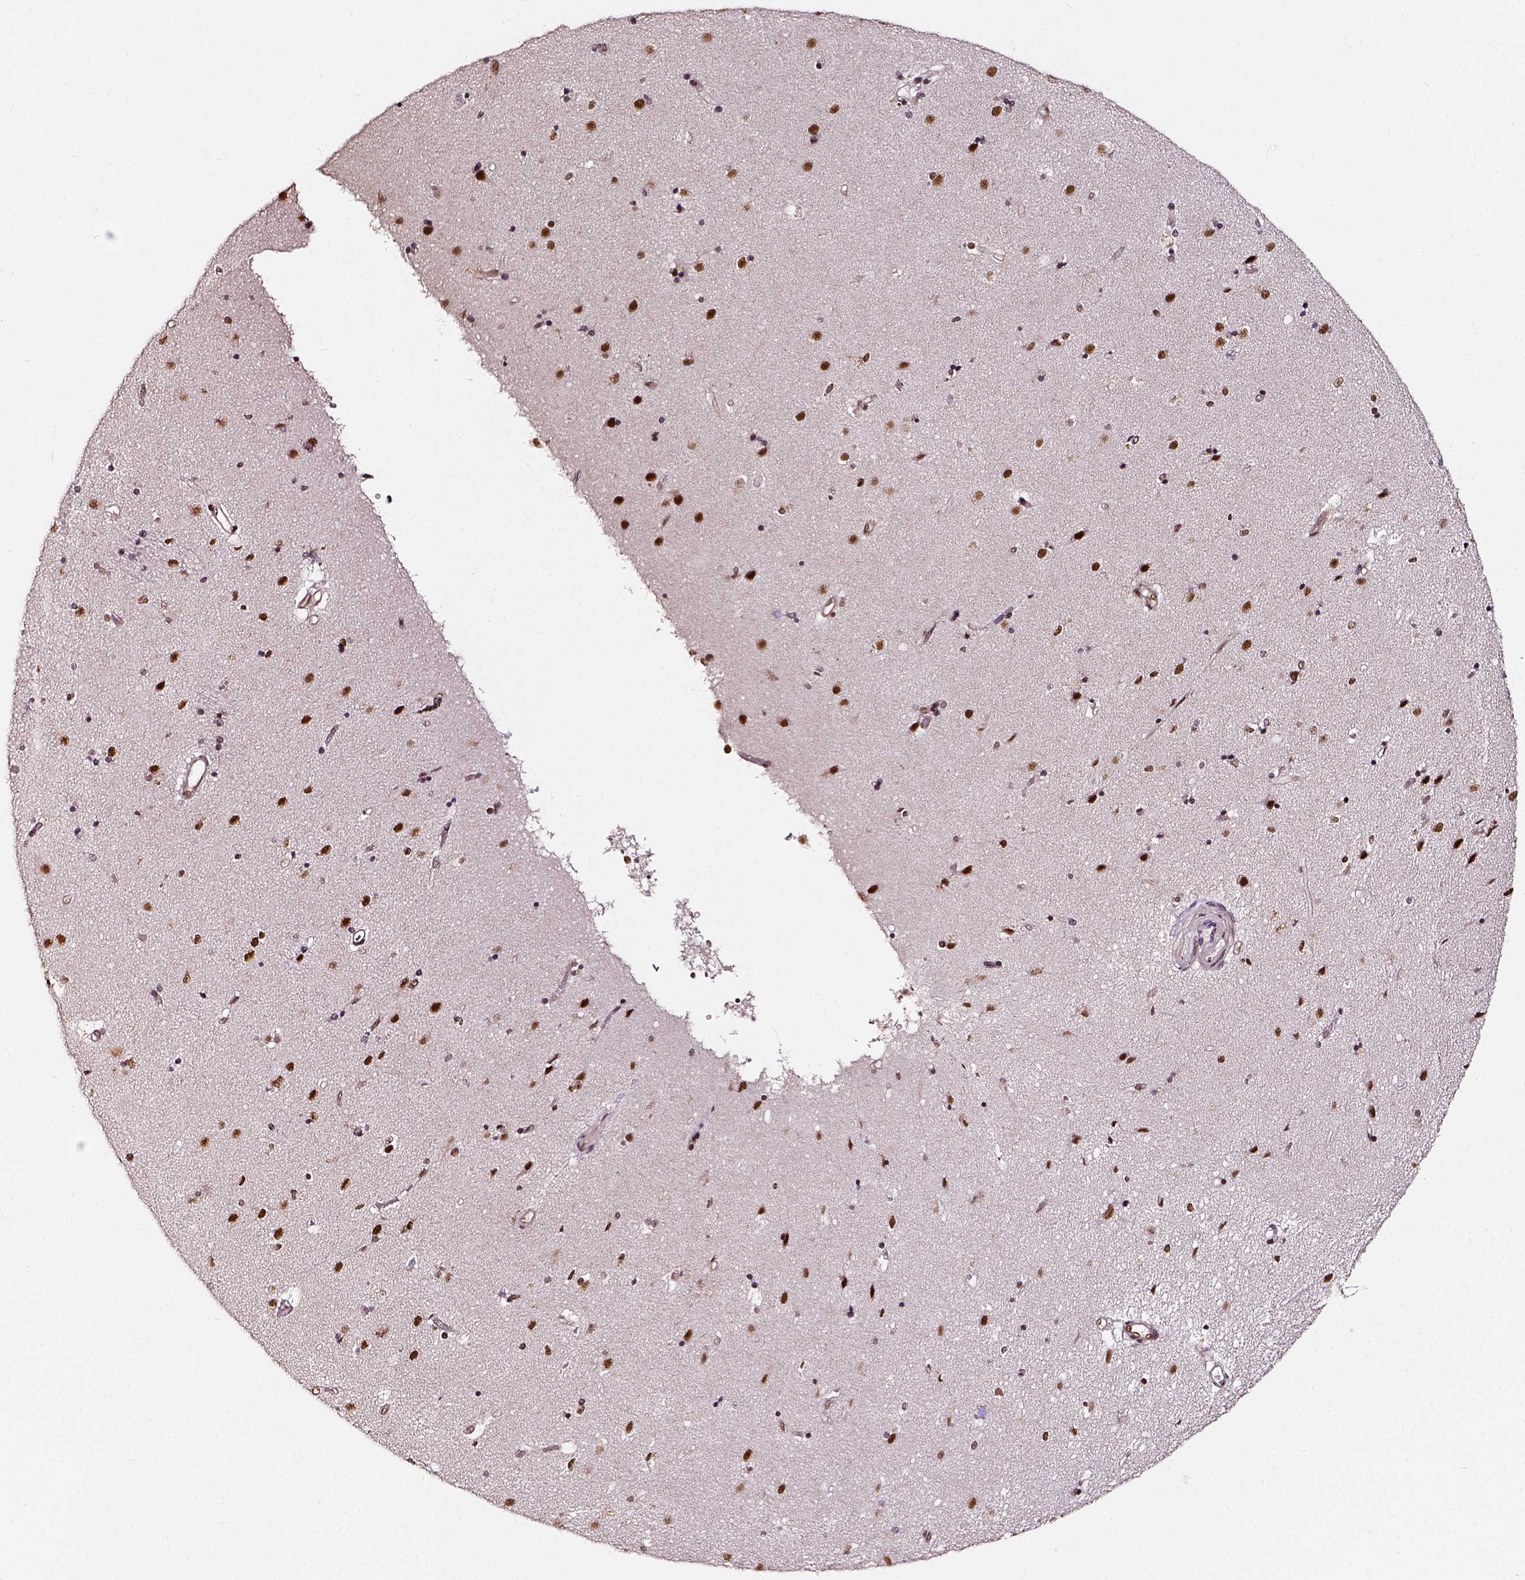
{"staining": {"intensity": "moderate", "quantity": "<25%", "location": "nuclear"}, "tissue": "caudate", "cell_type": "Glial cells", "image_type": "normal", "snomed": [{"axis": "morphology", "description": "Normal tissue, NOS"}, {"axis": "topography", "description": "Lateral ventricle wall"}], "caption": "Protein staining of unremarkable caudate displays moderate nuclear expression in approximately <25% of glial cells.", "gene": "NACC1", "patient": {"sex": "female", "age": 71}}